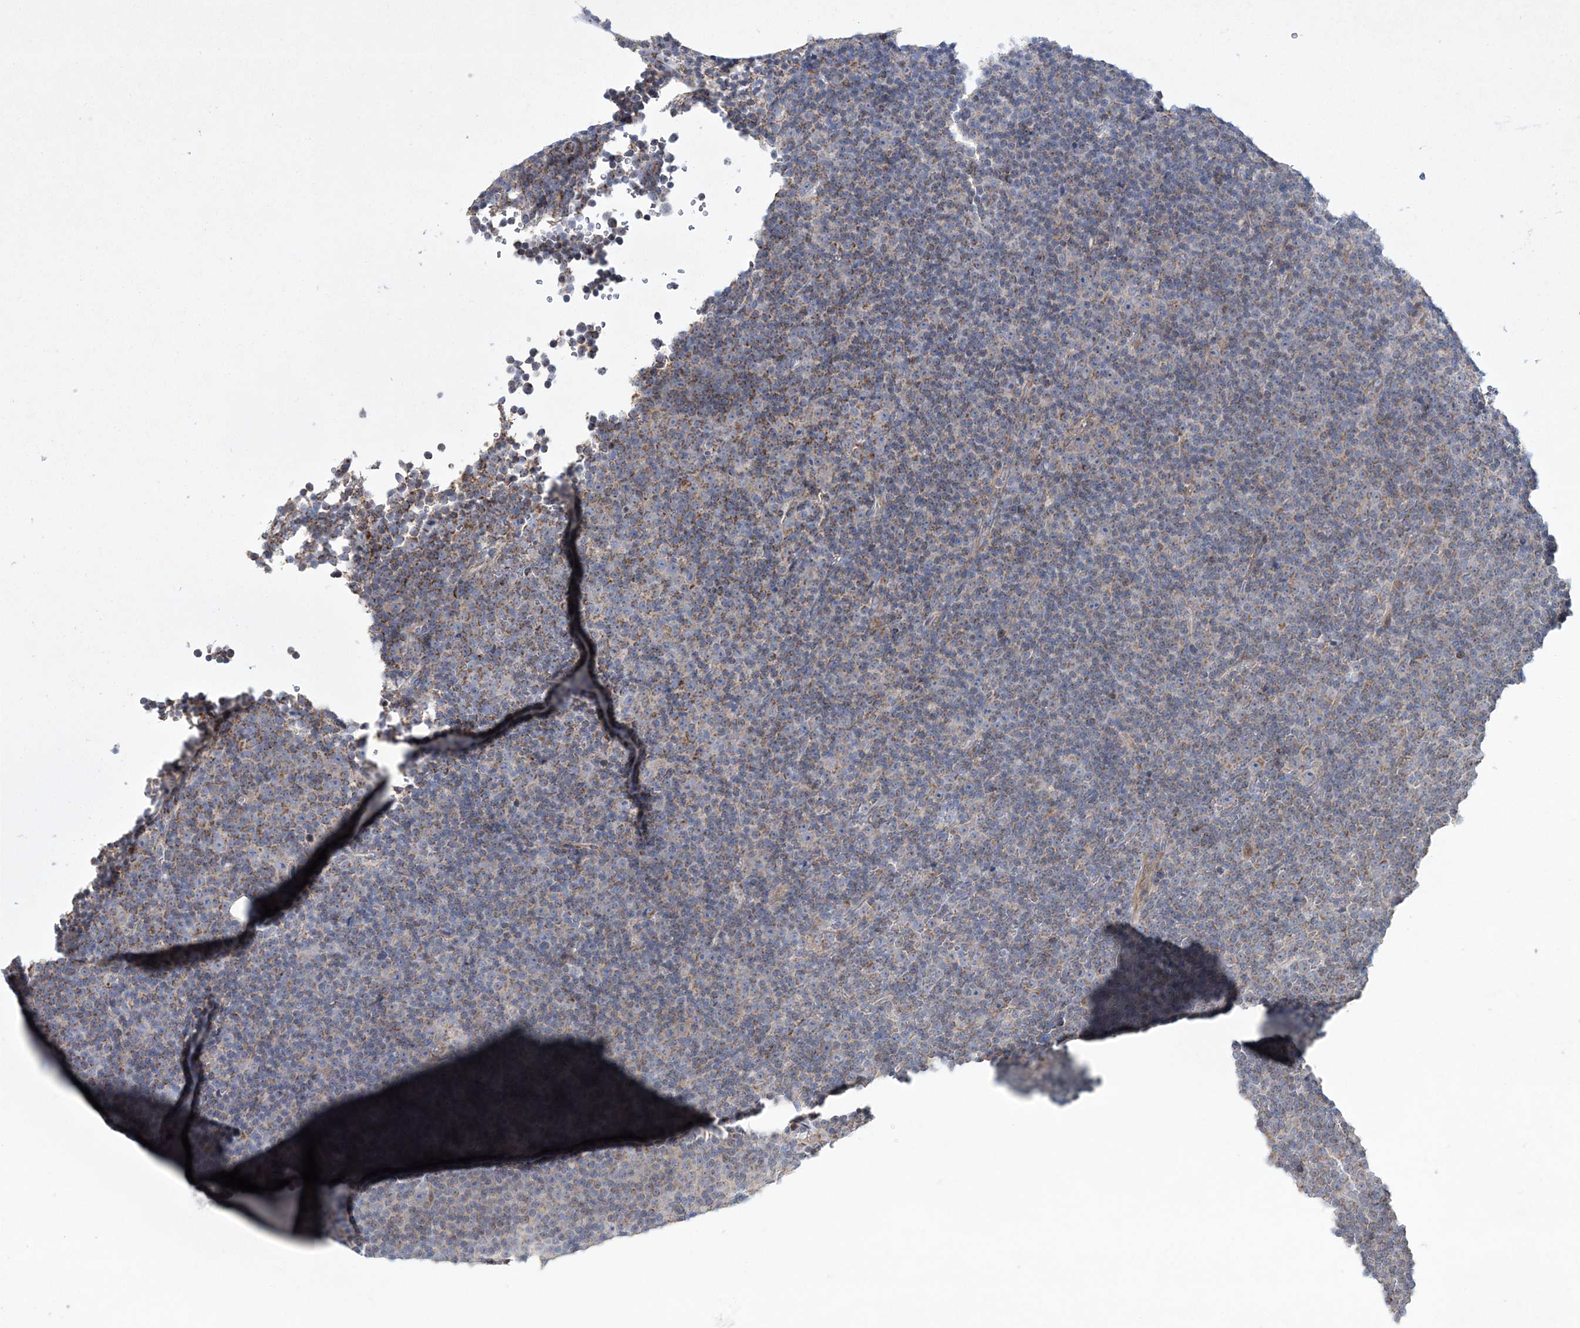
{"staining": {"intensity": "weak", "quantity": ">75%", "location": "cytoplasmic/membranous"}, "tissue": "lymphoma", "cell_type": "Tumor cells", "image_type": "cancer", "snomed": [{"axis": "morphology", "description": "Malignant lymphoma, non-Hodgkin's type, Low grade"}, {"axis": "topography", "description": "Lymph node"}], "caption": "The micrograph demonstrates a brown stain indicating the presence of a protein in the cytoplasmic/membranous of tumor cells in lymphoma. The staining is performed using DAB brown chromogen to label protein expression. The nuclei are counter-stained blue using hematoxylin.", "gene": "CES4A", "patient": {"sex": "female", "age": 67}}